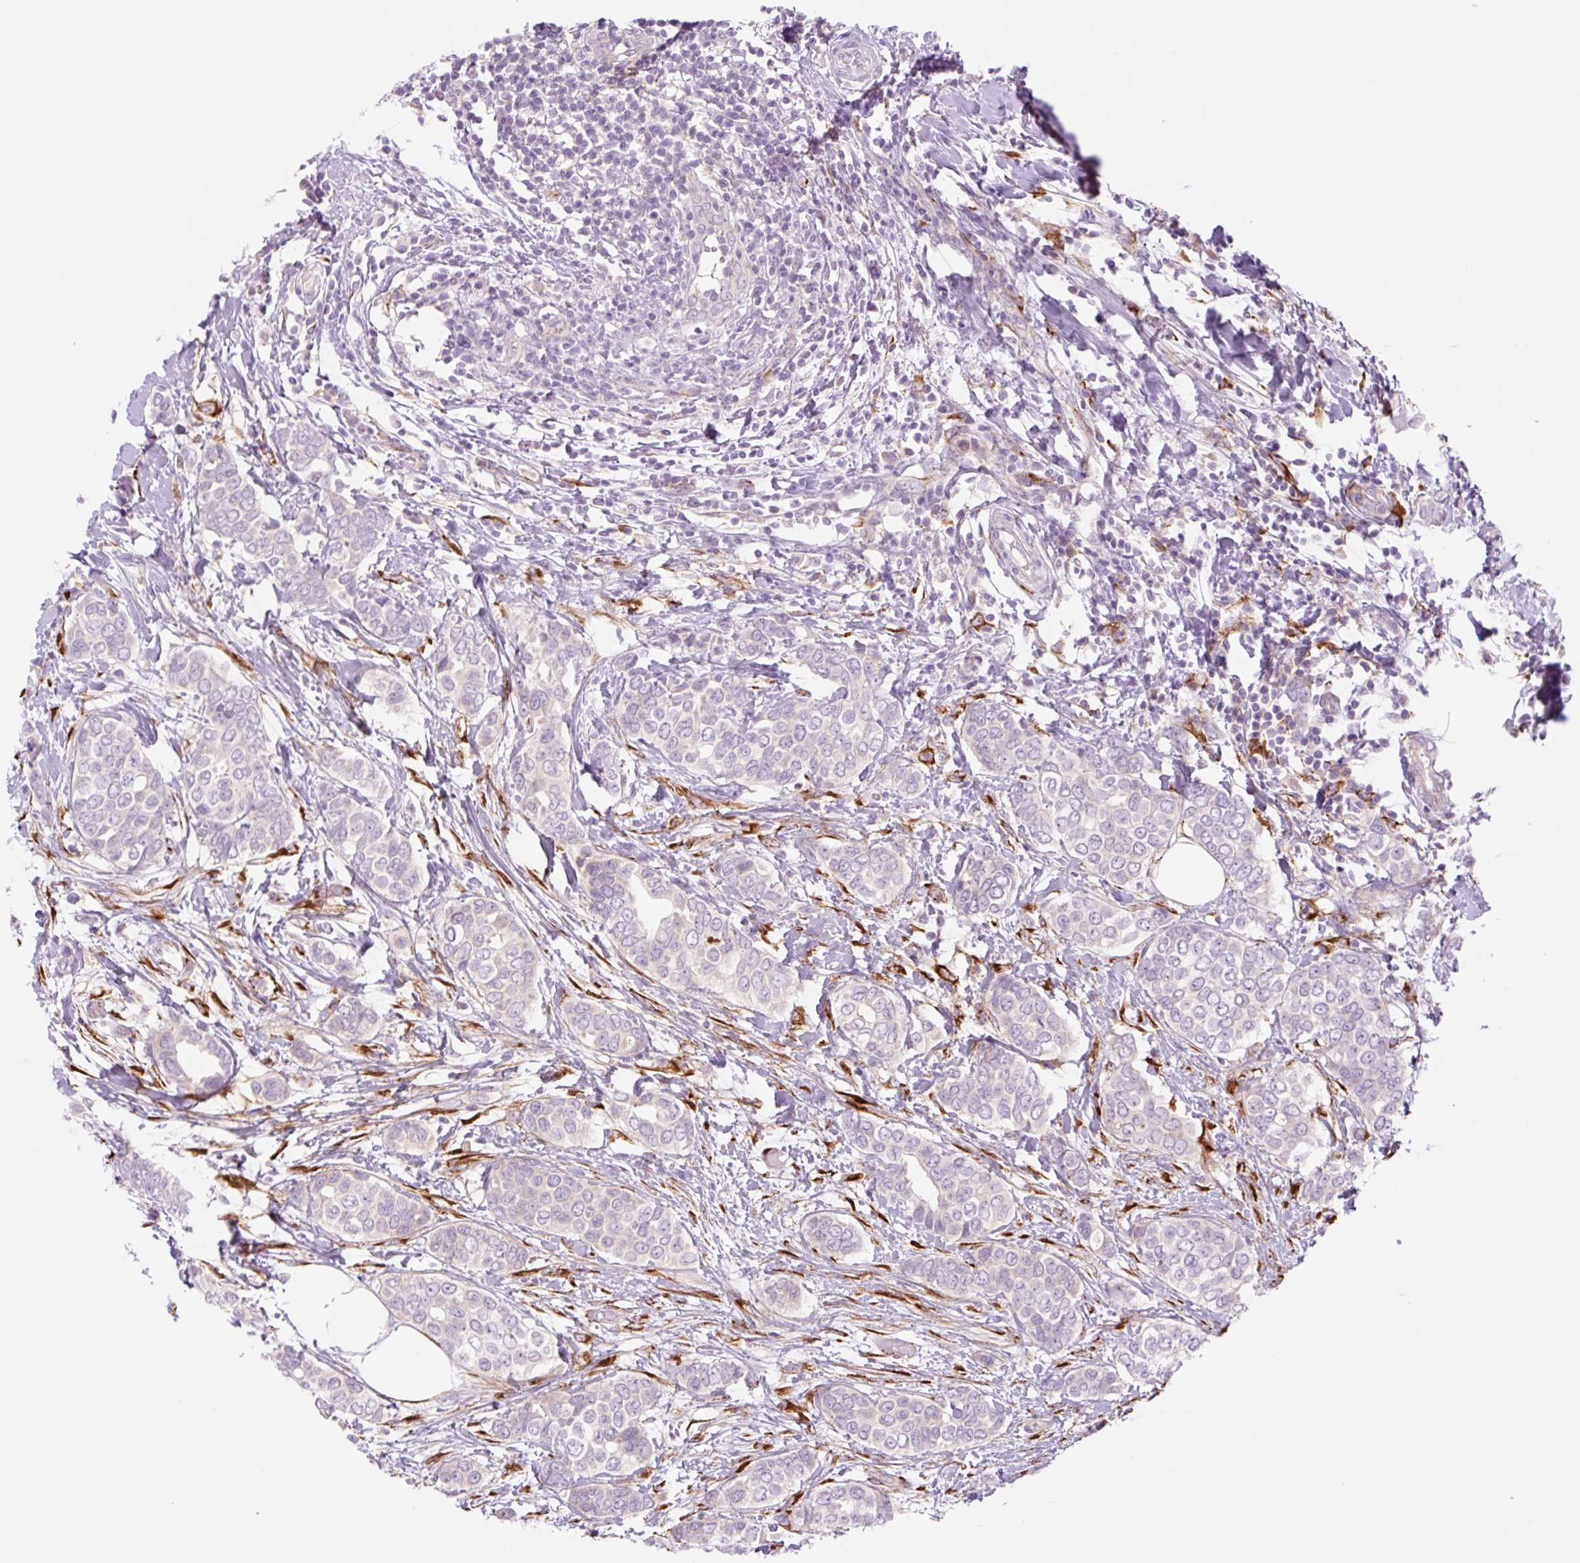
{"staining": {"intensity": "negative", "quantity": "none", "location": "none"}, "tissue": "breast cancer", "cell_type": "Tumor cells", "image_type": "cancer", "snomed": [{"axis": "morphology", "description": "Lobular carcinoma"}, {"axis": "topography", "description": "Breast"}], "caption": "This is an immunohistochemistry (IHC) micrograph of breast cancer (lobular carcinoma). There is no positivity in tumor cells.", "gene": "COL5A1", "patient": {"sex": "female", "age": 51}}